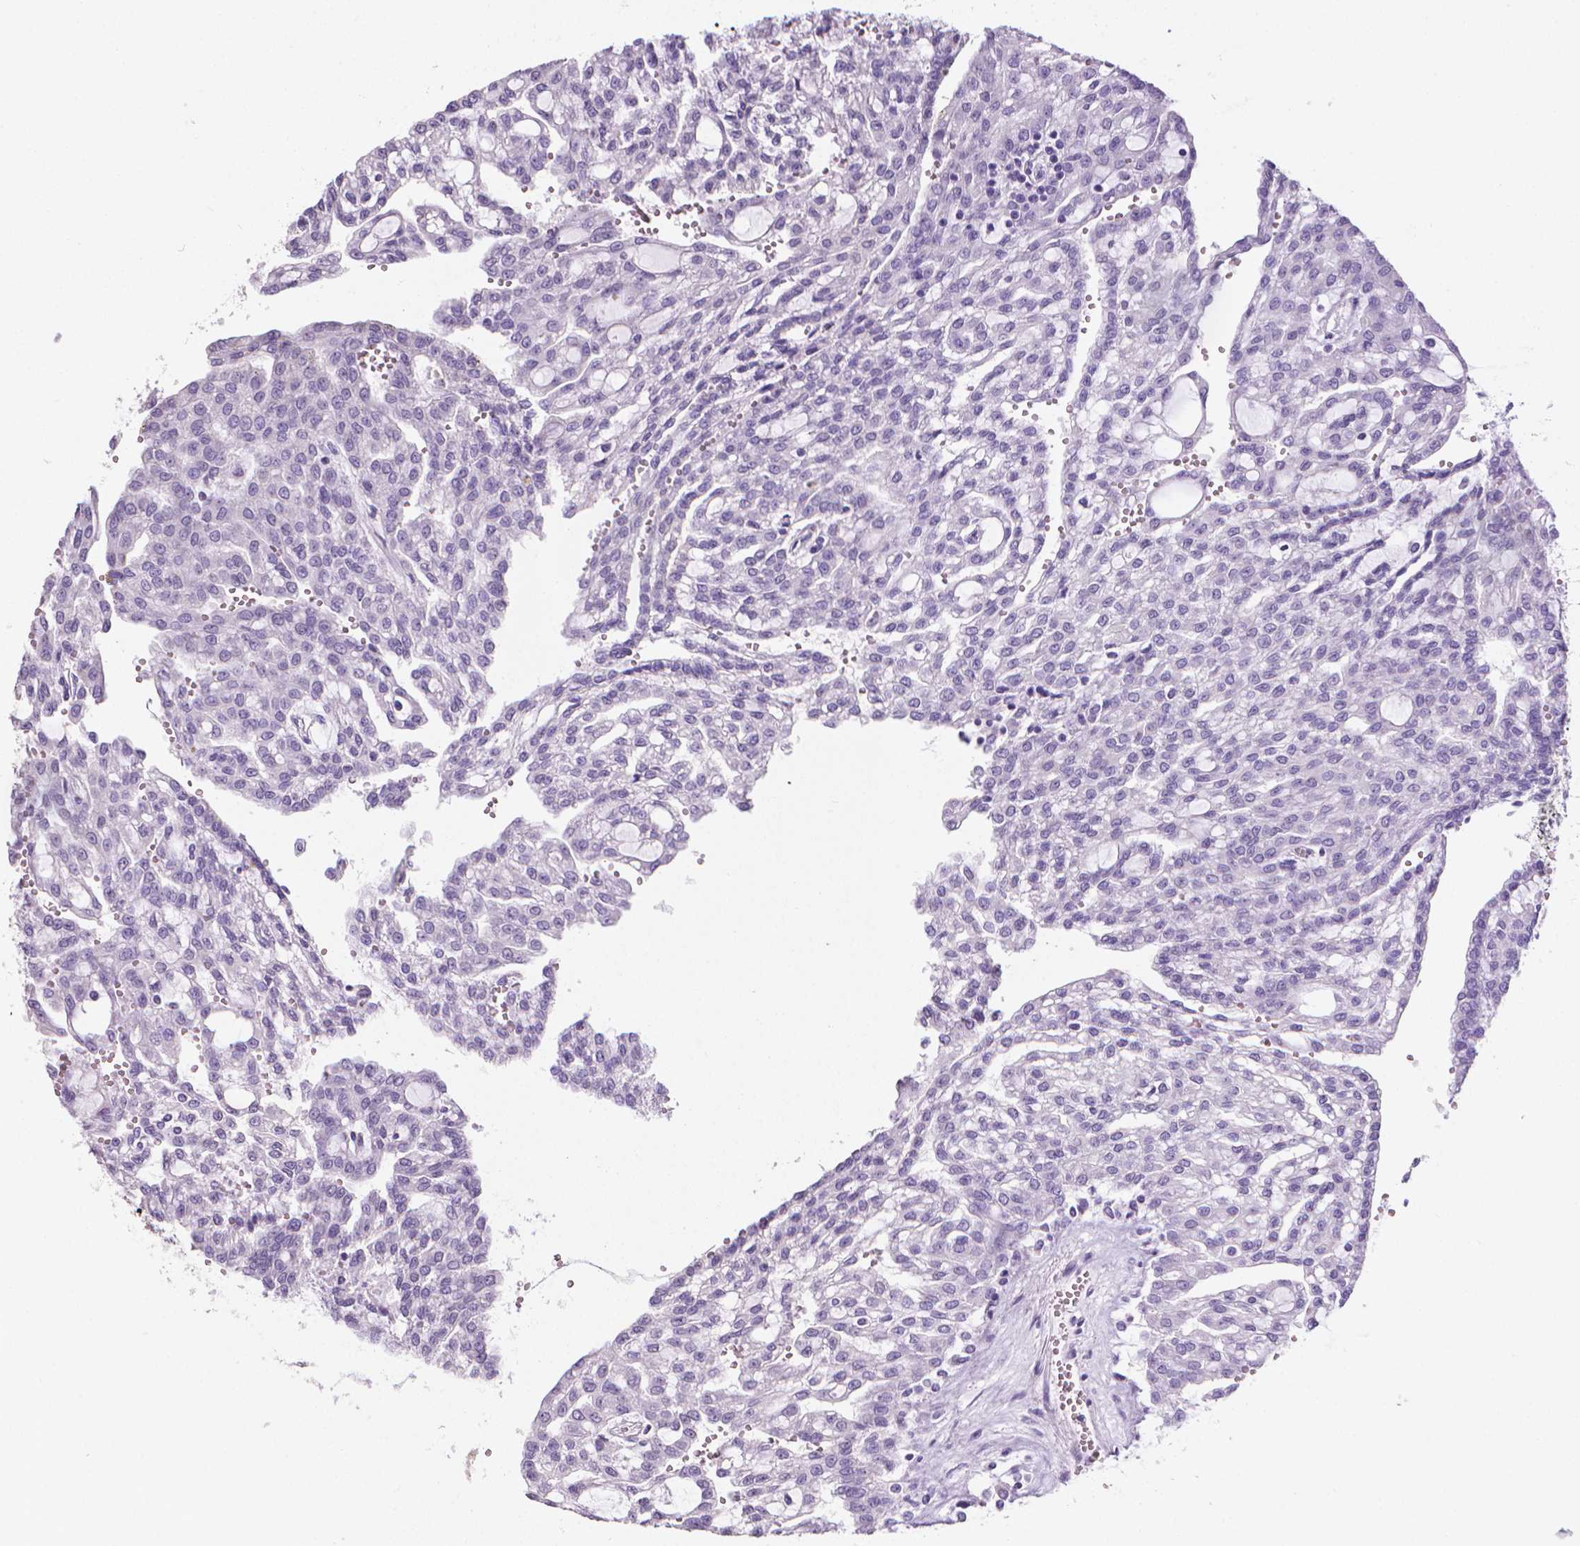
{"staining": {"intensity": "negative", "quantity": "none", "location": "none"}, "tissue": "renal cancer", "cell_type": "Tumor cells", "image_type": "cancer", "snomed": [{"axis": "morphology", "description": "Adenocarcinoma, NOS"}, {"axis": "topography", "description": "Kidney"}], "caption": "A histopathology image of renal cancer stained for a protein shows no brown staining in tumor cells. (DAB IHC visualized using brightfield microscopy, high magnification).", "gene": "XPNPEP2", "patient": {"sex": "male", "age": 63}}